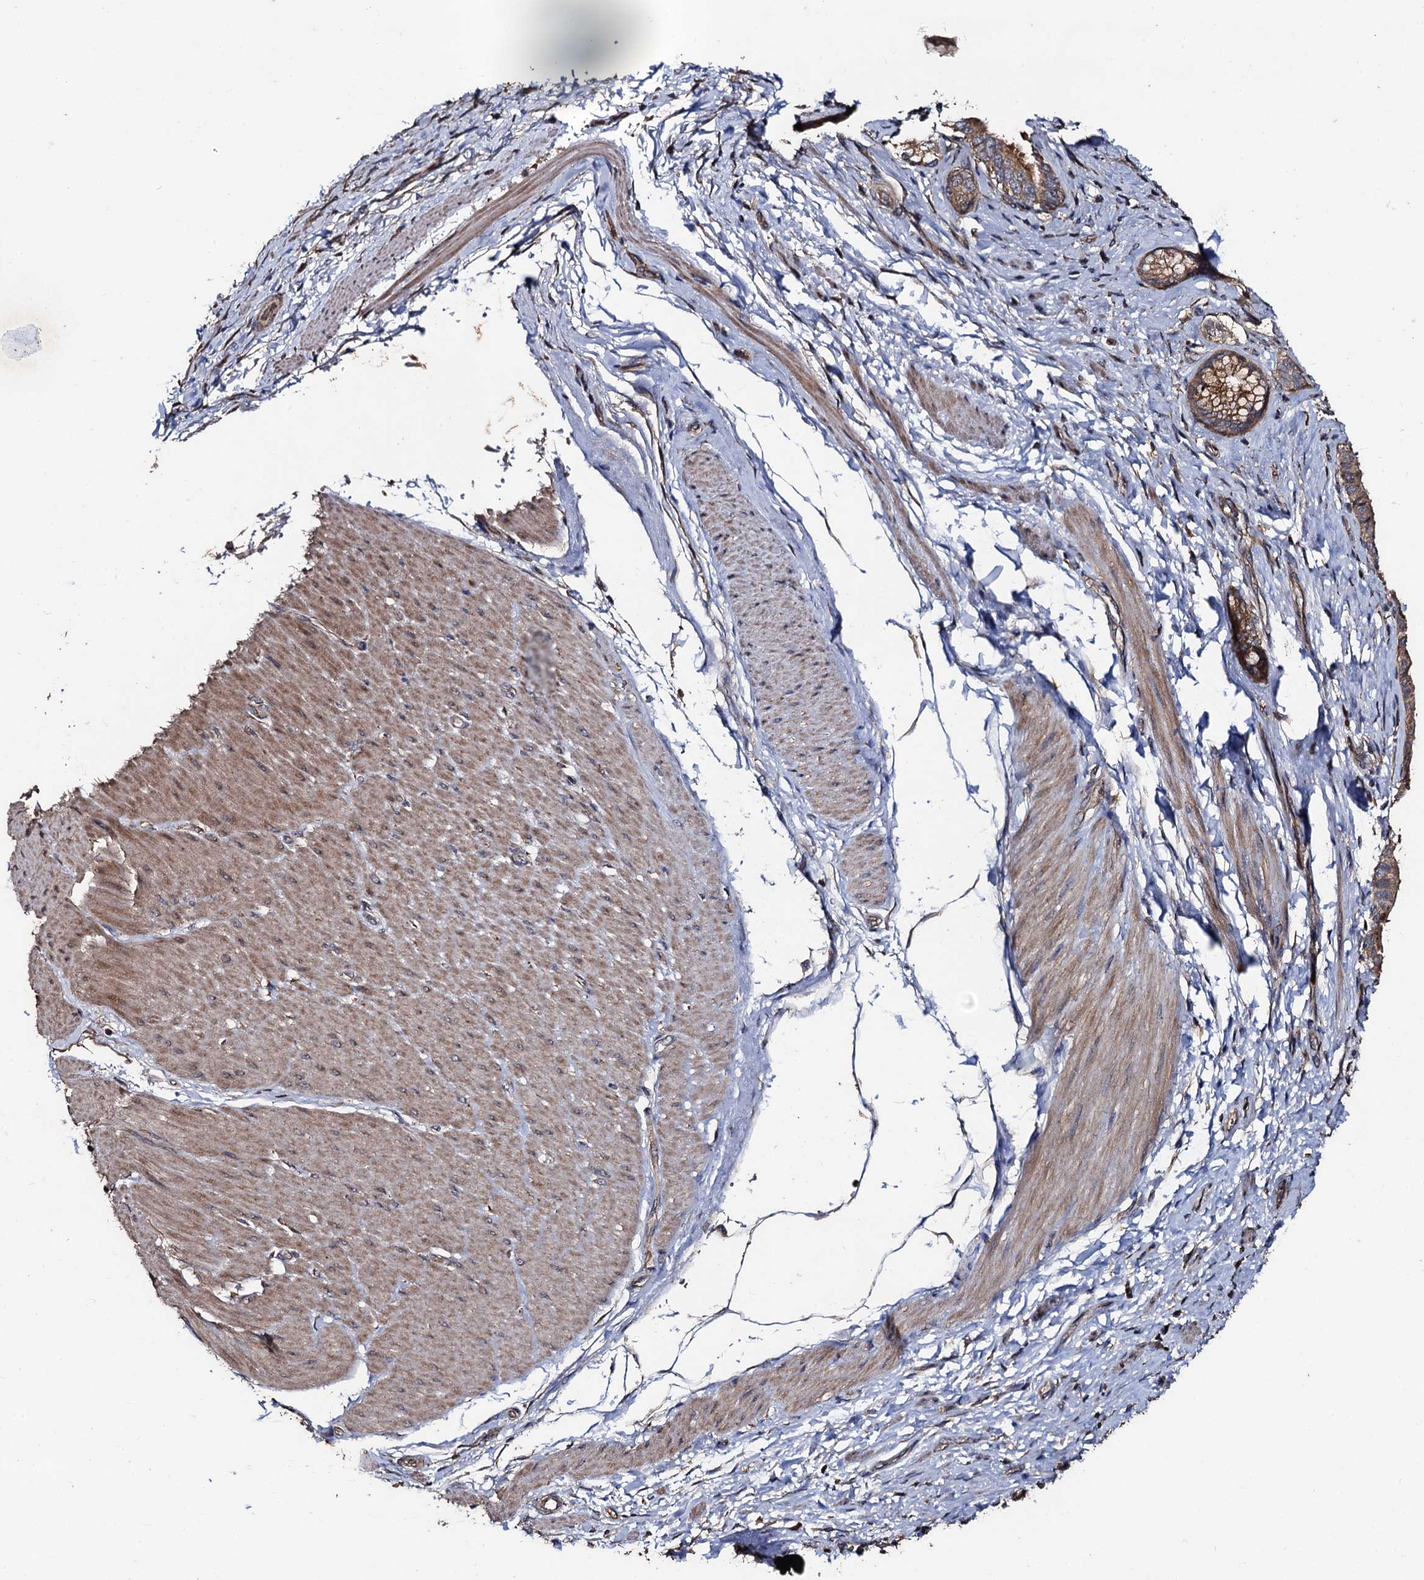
{"staining": {"intensity": "moderate", "quantity": ">75%", "location": "cytoplasmic/membranous"}, "tissue": "pancreatic cancer", "cell_type": "Tumor cells", "image_type": "cancer", "snomed": [{"axis": "morphology", "description": "Adenocarcinoma, NOS"}, {"axis": "topography", "description": "Pancreas"}], "caption": "Human pancreatic cancer (adenocarcinoma) stained for a protein (brown) exhibits moderate cytoplasmic/membranous positive staining in about >75% of tumor cells.", "gene": "PPTC7", "patient": {"sex": "female", "age": 55}}